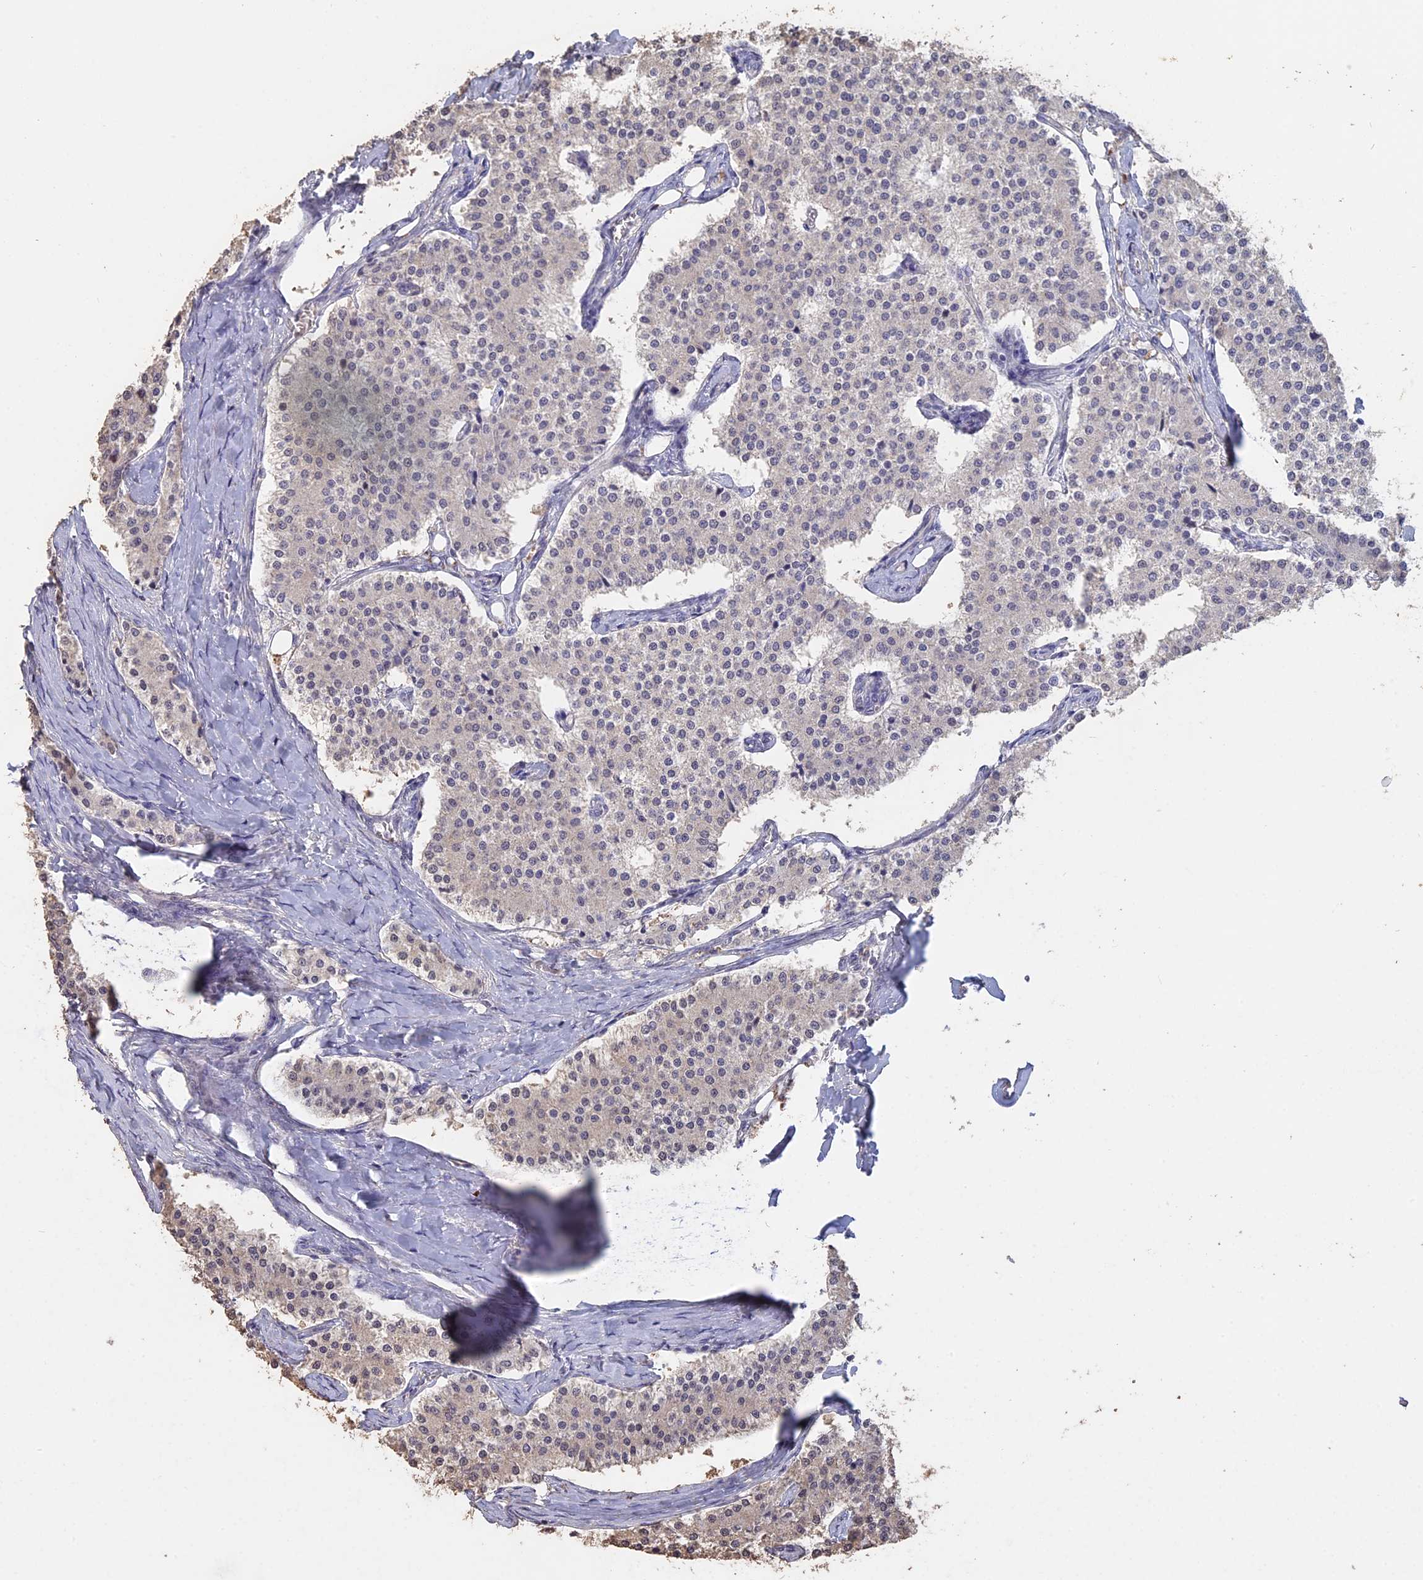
{"staining": {"intensity": "negative", "quantity": "none", "location": "none"}, "tissue": "carcinoid", "cell_type": "Tumor cells", "image_type": "cancer", "snomed": [{"axis": "morphology", "description": "Carcinoid, malignant, NOS"}, {"axis": "topography", "description": "Colon"}], "caption": "Image shows no protein positivity in tumor cells of carcinoid tissue.", "gene": "PSMC6", "patient": {"sex": "female", "age": 52}}